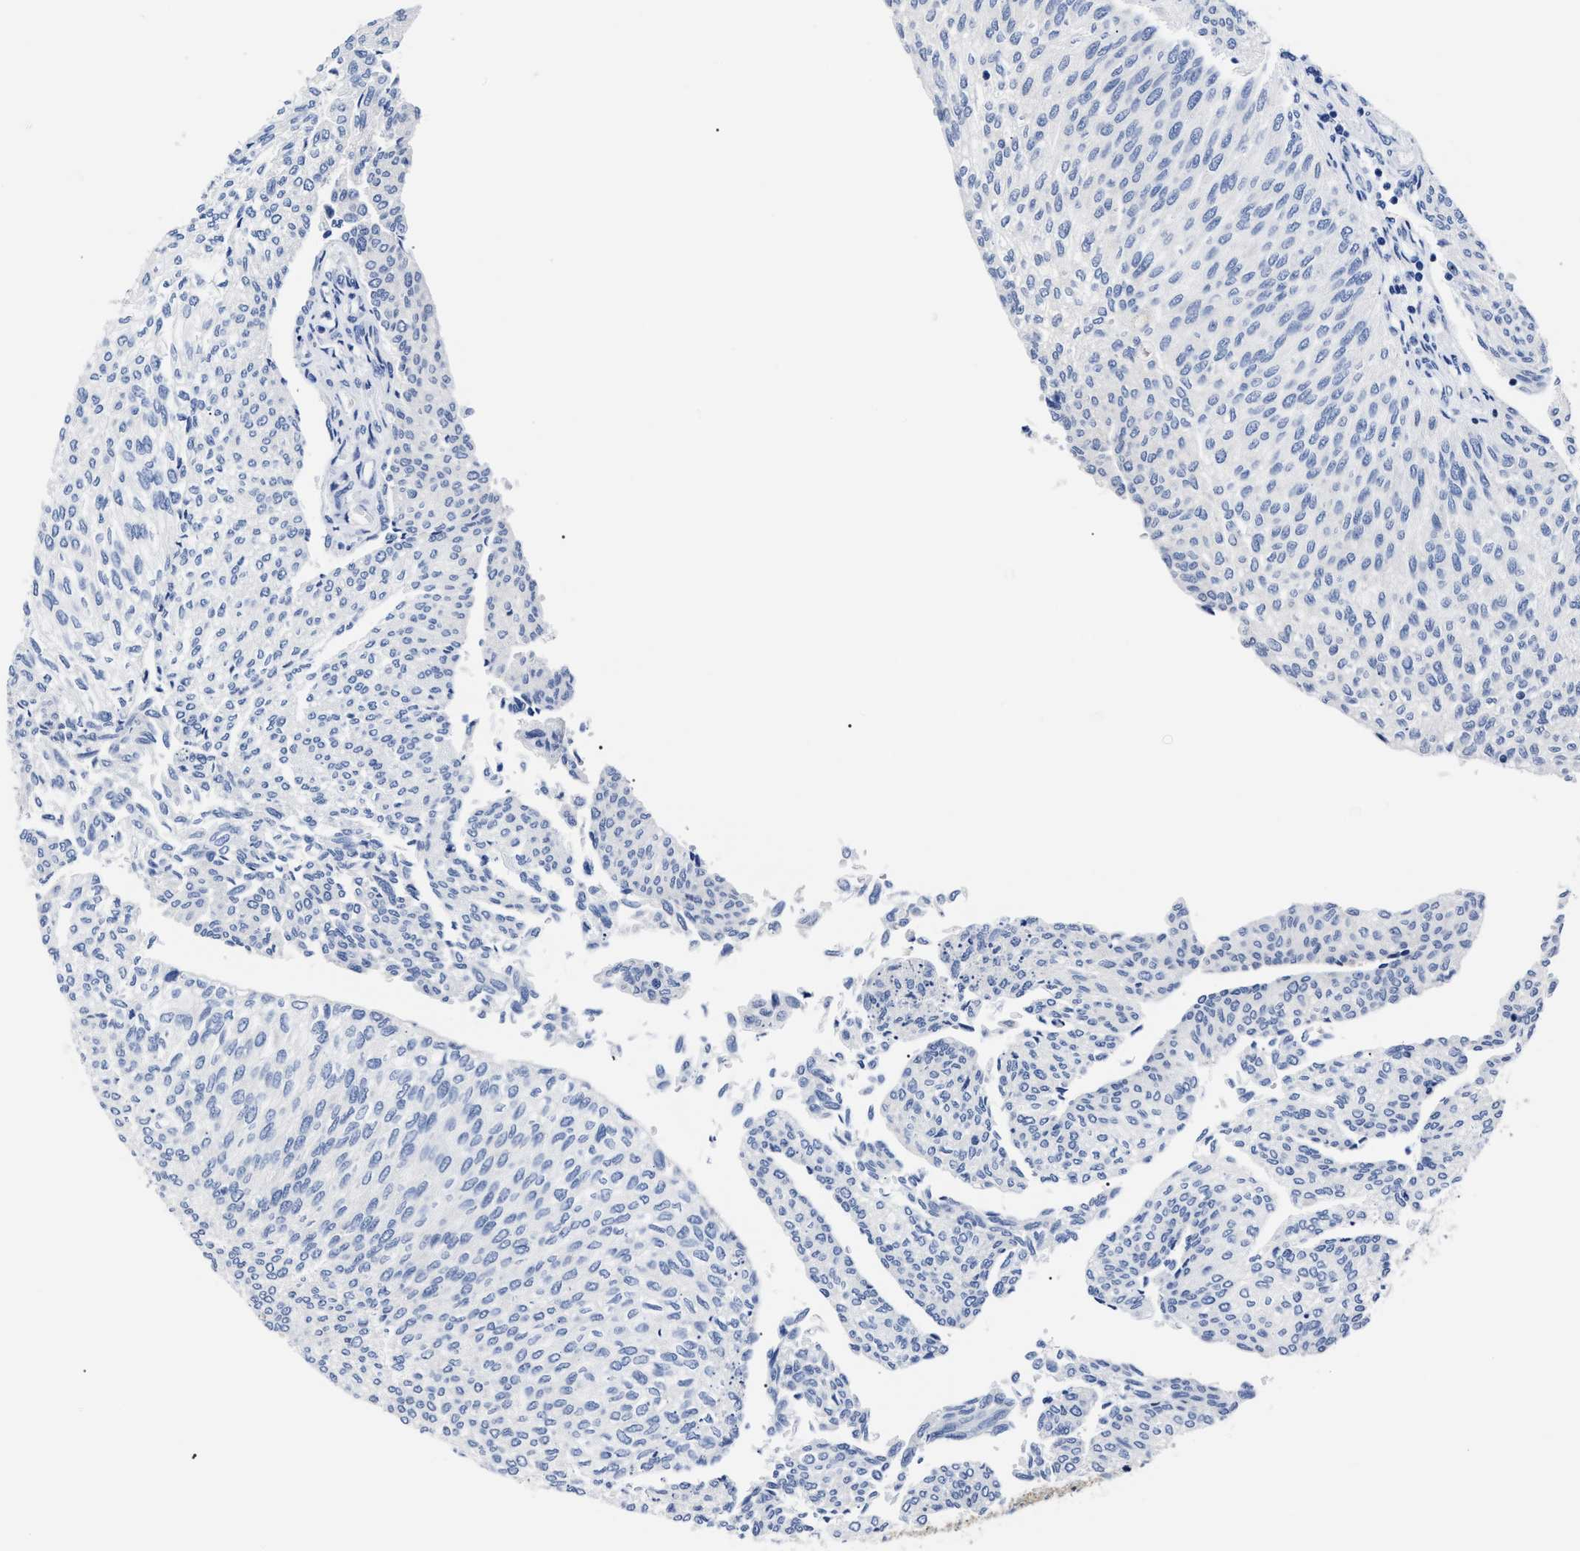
{"staining": {"intensity": "negative", "quantity": "none", "location": "none"}, "tissue": "urothelial cancer", "cell_type": "Tumor cells", "image_type": "cancer", "snomed": [{"axis": "morphology", "description": "Urothelial carcinoma, Low grade"}, {"axis": "topography", "description": "Urinary bladder"}], "caption": "Image shows no significant protein positivity in tumor cells of low-grade urothelial carcinoma.", "gene": "ALPG", "patient": {"sex": "female", "age": 79}}